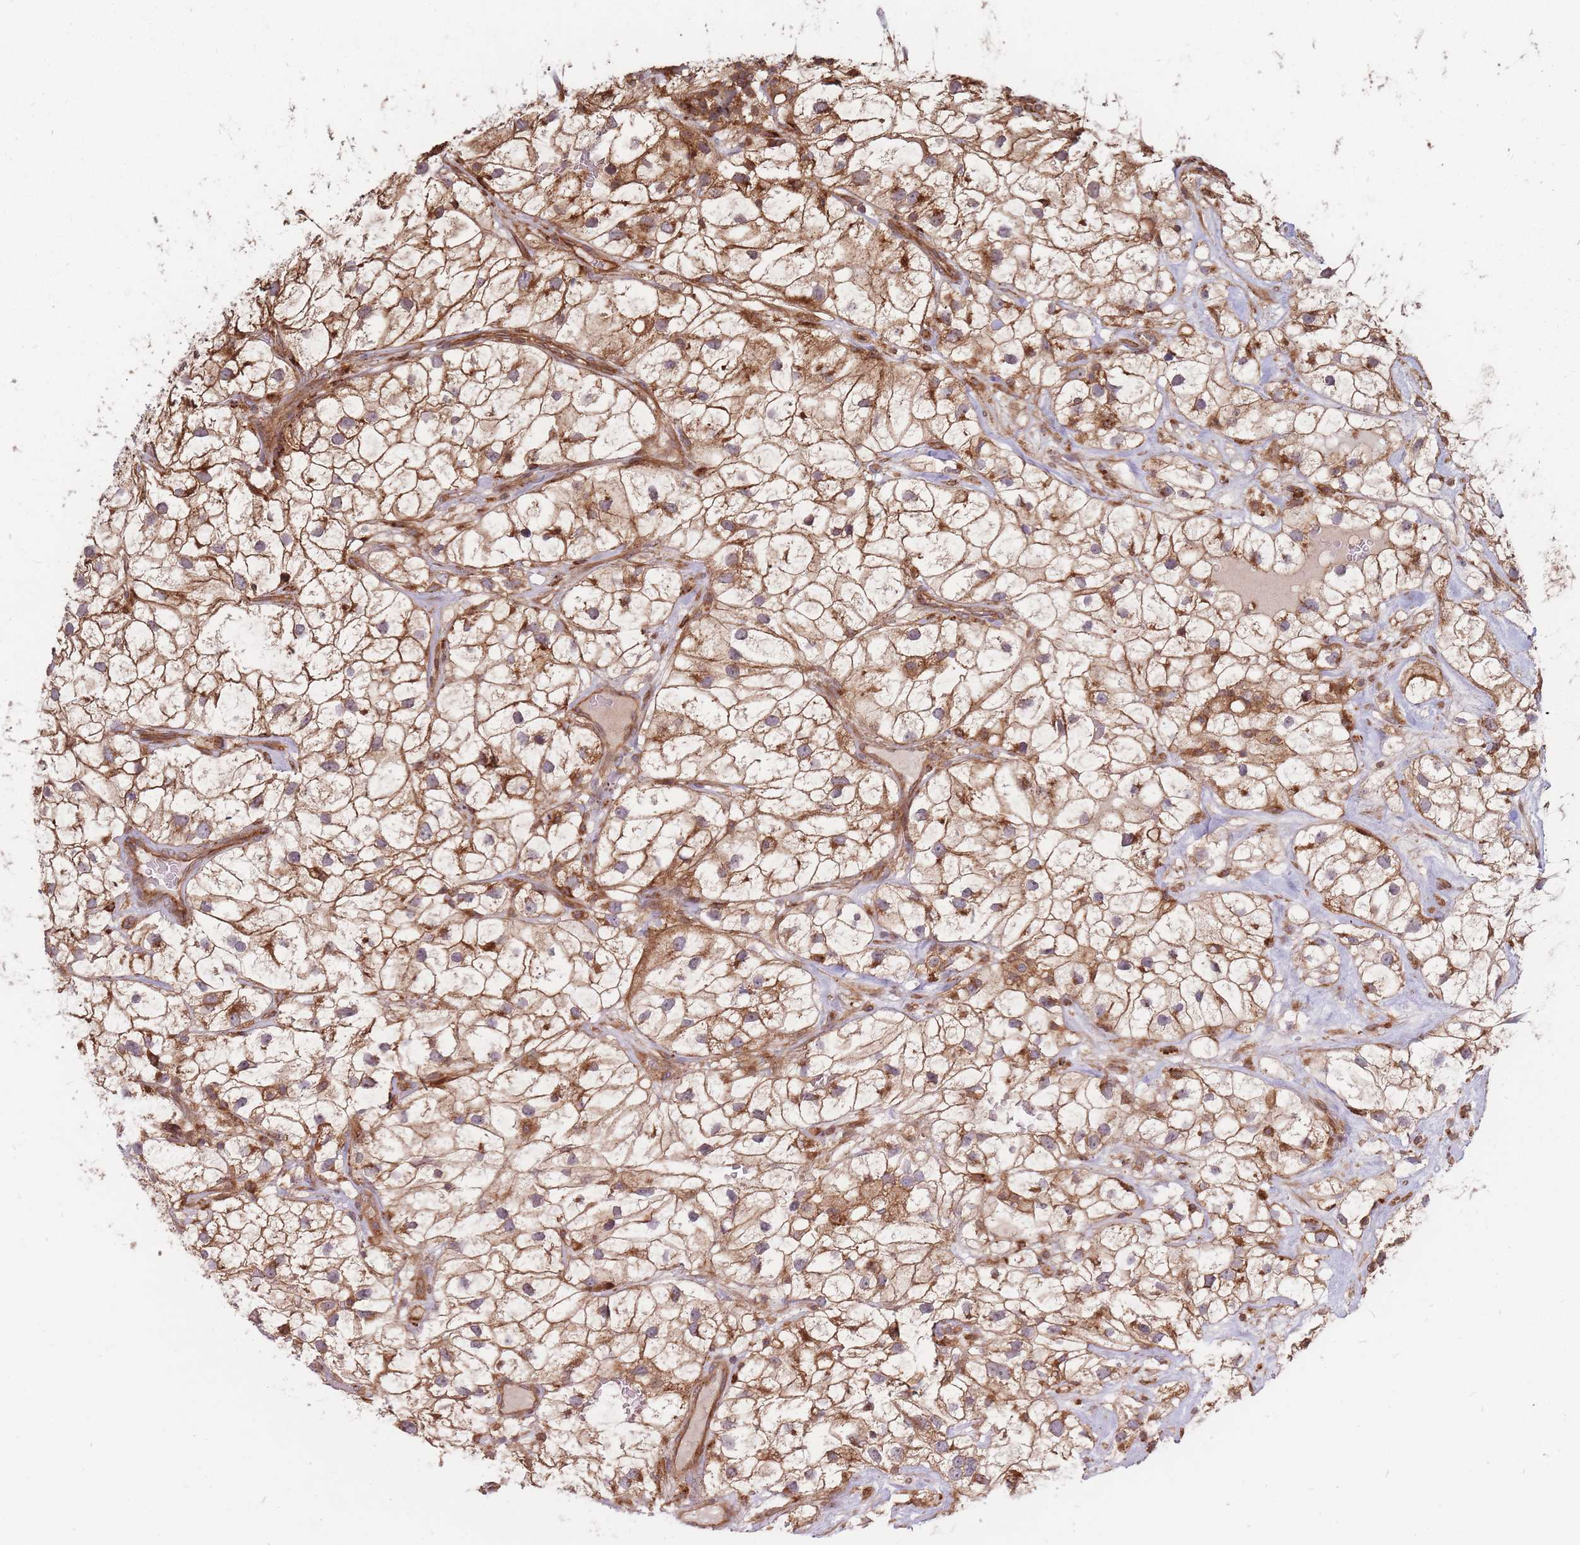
{"staining": {"intensity": "moderate", "quantity": ">75%", "location": "cytoplasmic/membranous"}, "tissue": "renal cancer", "cell_type": "Tumor cells", "image_type": "cancer", "snomed": [{"axis": "morphology", "description": "Adenocarcinoma, NOS"}, {"axis": "topography", "description": "Kidney"}], "caption": "IHC micrograph of human renal cancer stained for a protein (brown), which exhibits medium levels of moderate cytoplasmic/membranous staining in about >75% of tumor cells.", "gene": "RASSF2", "patient": {"sex": "male", "age": 59}}